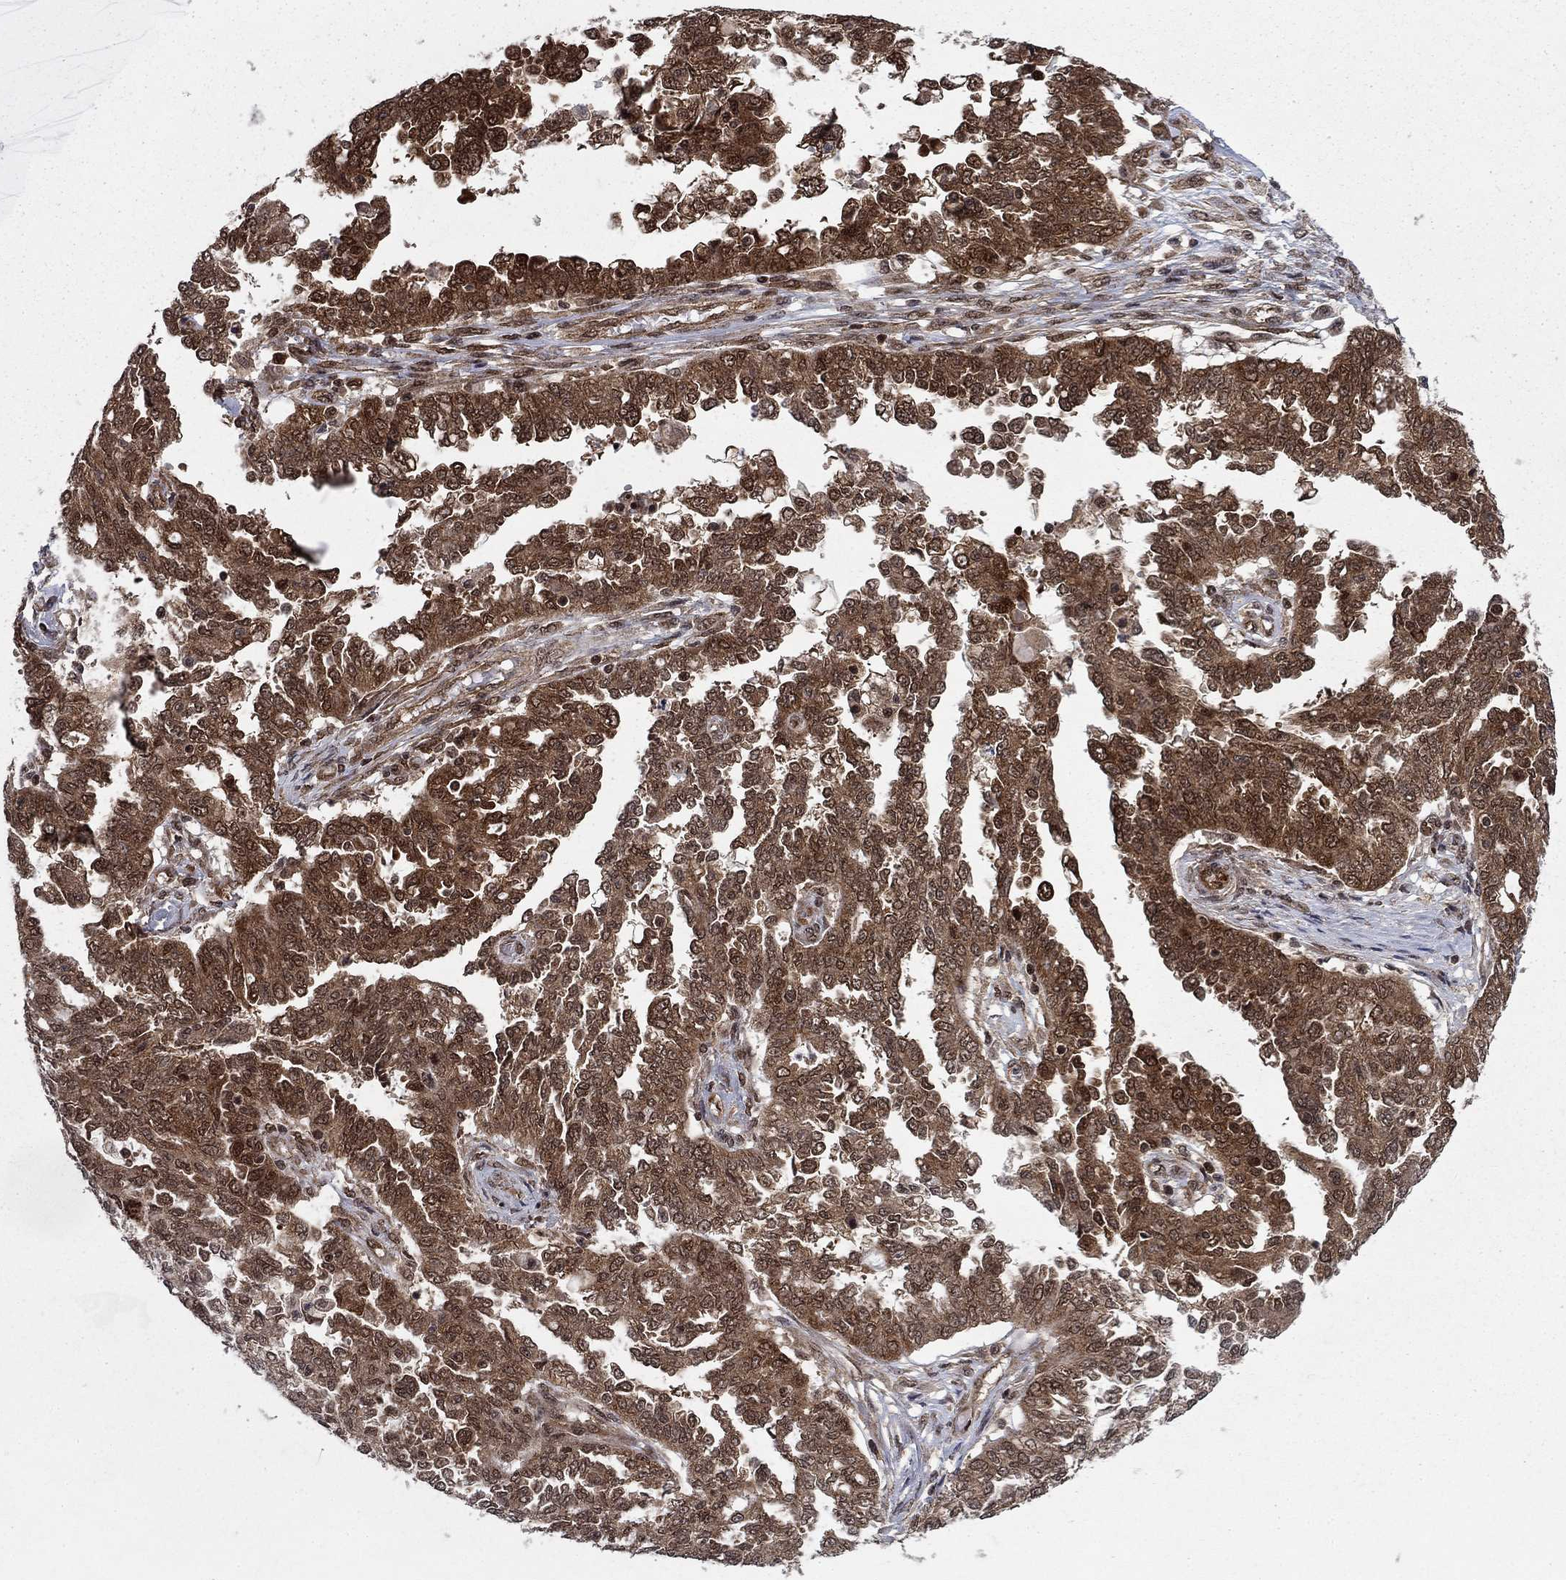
{"staining": {"intensity": "moderate", "quantity": ">75%", "location": "cytoplasmic/membranous,nuclear"}, "tissue": "ovarian cancer", "cell_type": "Tumor cells", "image_type": "cancer", "snomed": [{"axis": "morphology", "description": "Cystadenocarcinoma, serous, NOS"}, {"axis": "topography", "description": "Ovary"}], "caption": "Immunohistochemical staining of ovarian serous cystadenocarcinoma reveals moderate cytoplasmic/membranous and nuclear protein positivity in approximately >75% of tumor cells.", "gene": "DNAJA1", "patient": {"sex": "female", "age": 67}}